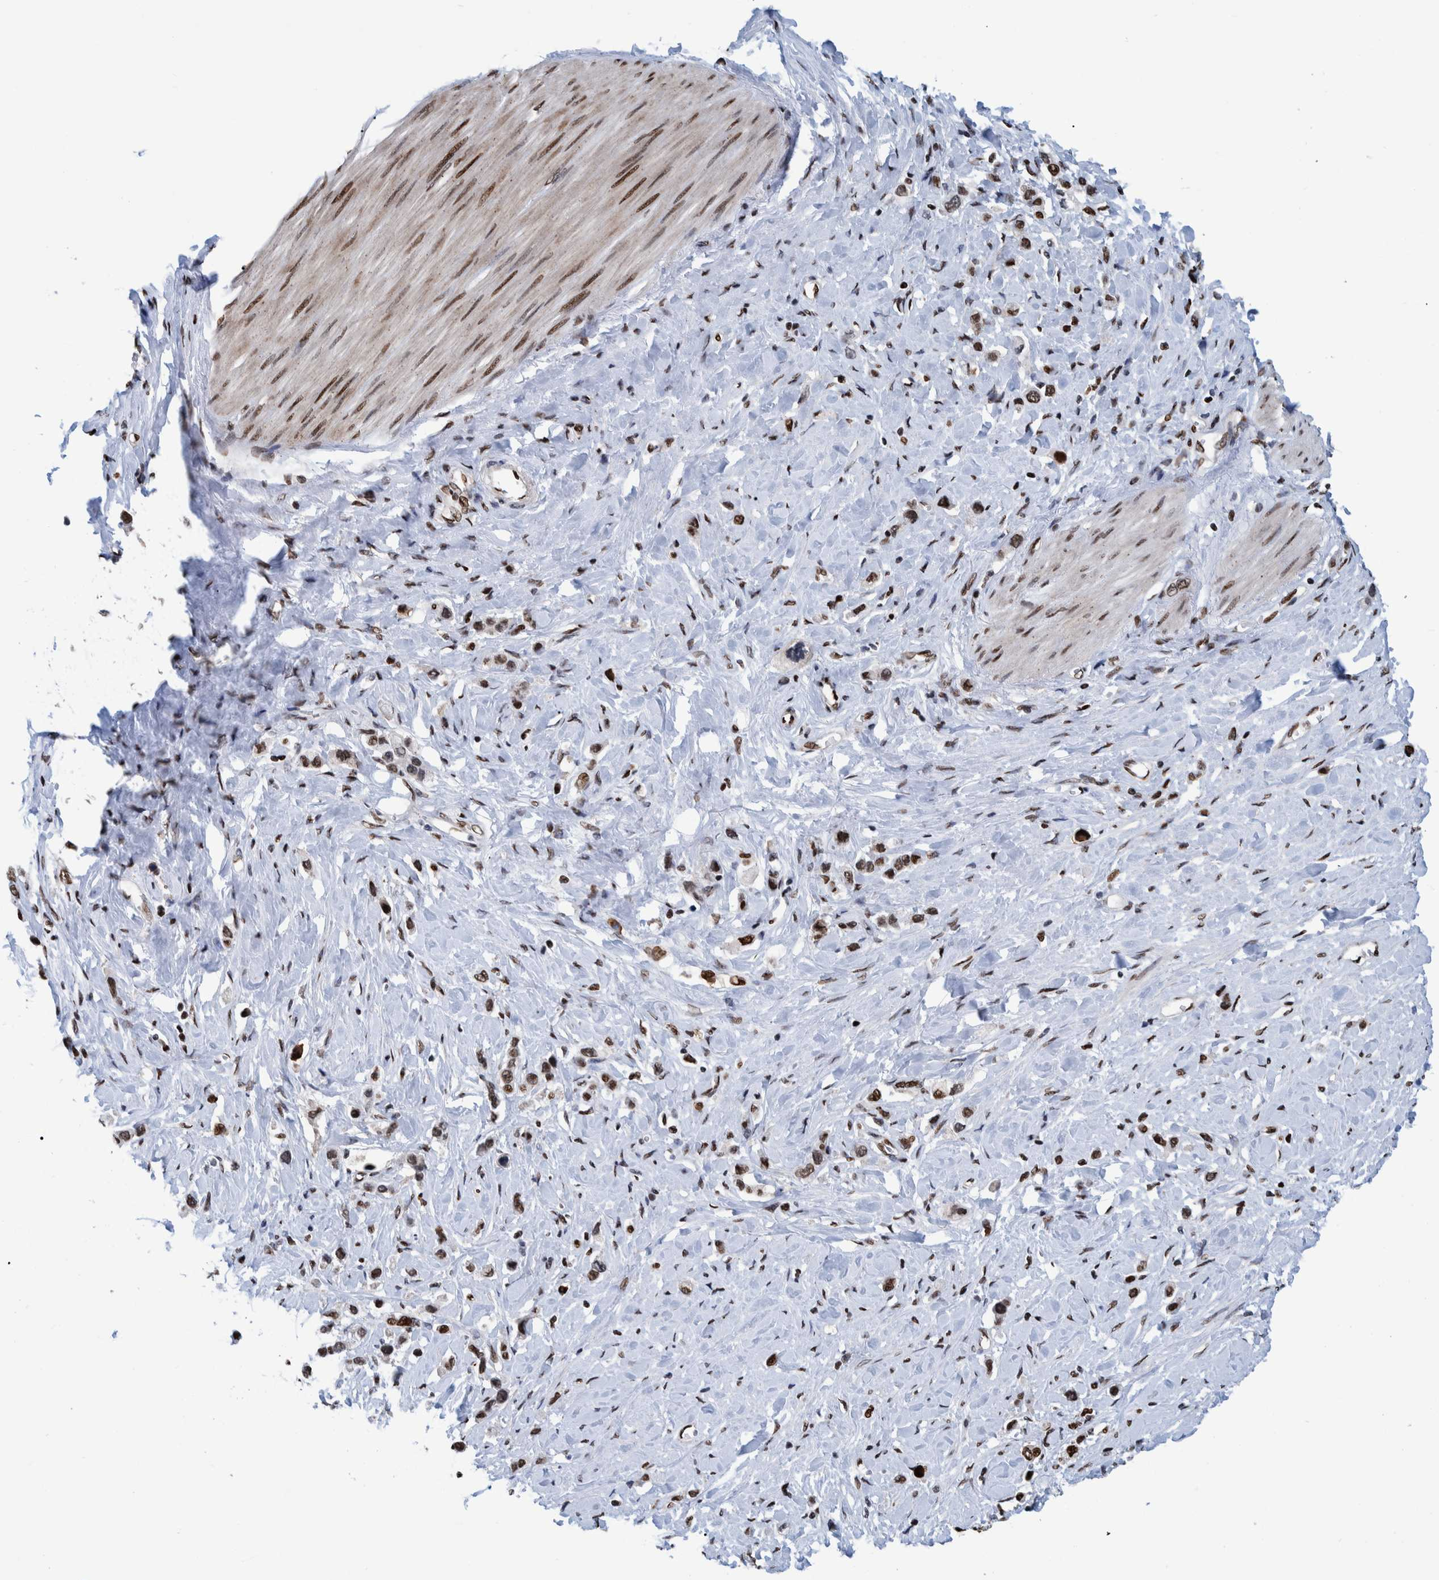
{"staining": {"intensity": "strong", "quantity": ">75%", "location": "nuclear"}, "tissue": "stomach cancer", "cell_type": "Tumor cells", "image_type": "cancer", "snomed": [{"axis": "morphology", "description": "Adenocarcinoma, NOS"}, {"axis": "topography", "description": "Stomach"}], "caption": "Immunohistochemistry (IHC) (DAB (3,3'-diaminobenzidine)) staining of adenocarcinoma (stomach) reveals strong nuclear protein positivity in about >75% of tumor cells. Immunohistochemistry stains the protein of interest in brown and the nuclei are stained blue.", "gene": "HEATR9", "patient": {"sex": "female", "age": 65}}